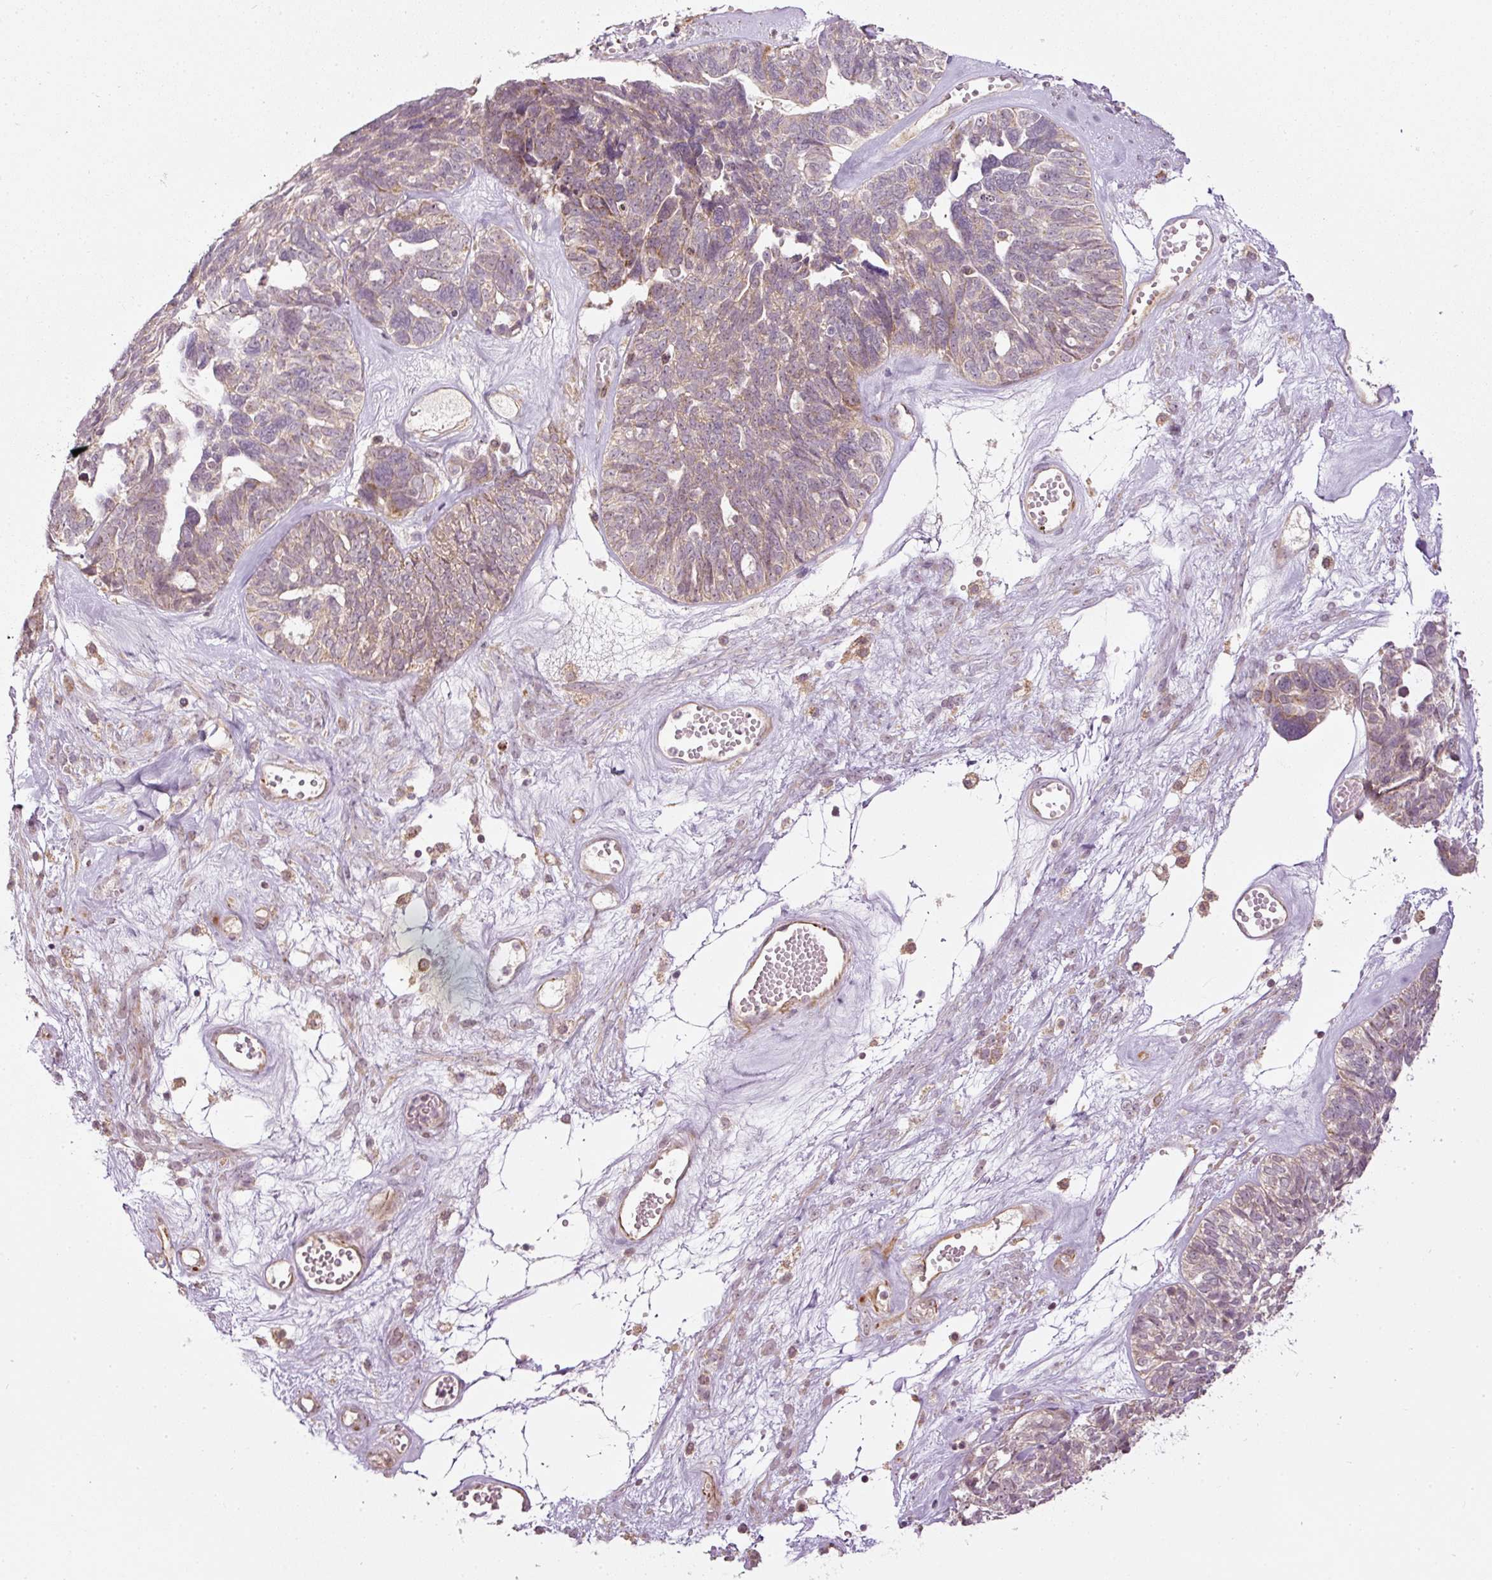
{"staining": {"intensity": "moderate", "quantity": "25%-75%", "location": "cytoplasmic/membranous"}, "tissue": "ovarian cancer", "cell_type": "Tumor cells", "image_type": "cancer", "snomed": [{"axis": "morphology", "description": "Cystadenocarcinoma, serous, NOS"}, {"axis": "topography", "description": "Ovary"}], "caption": "Protein staining of ovarian cancer tissue exhibits moderate cytoplasmic/membranous expression in approximately 25%-75% of tumor cells. (Brightfield microscopy of DAB IHC at high magnification).", "gene": "CDC20B", "patient": {"sex": "female", "age": 79}}